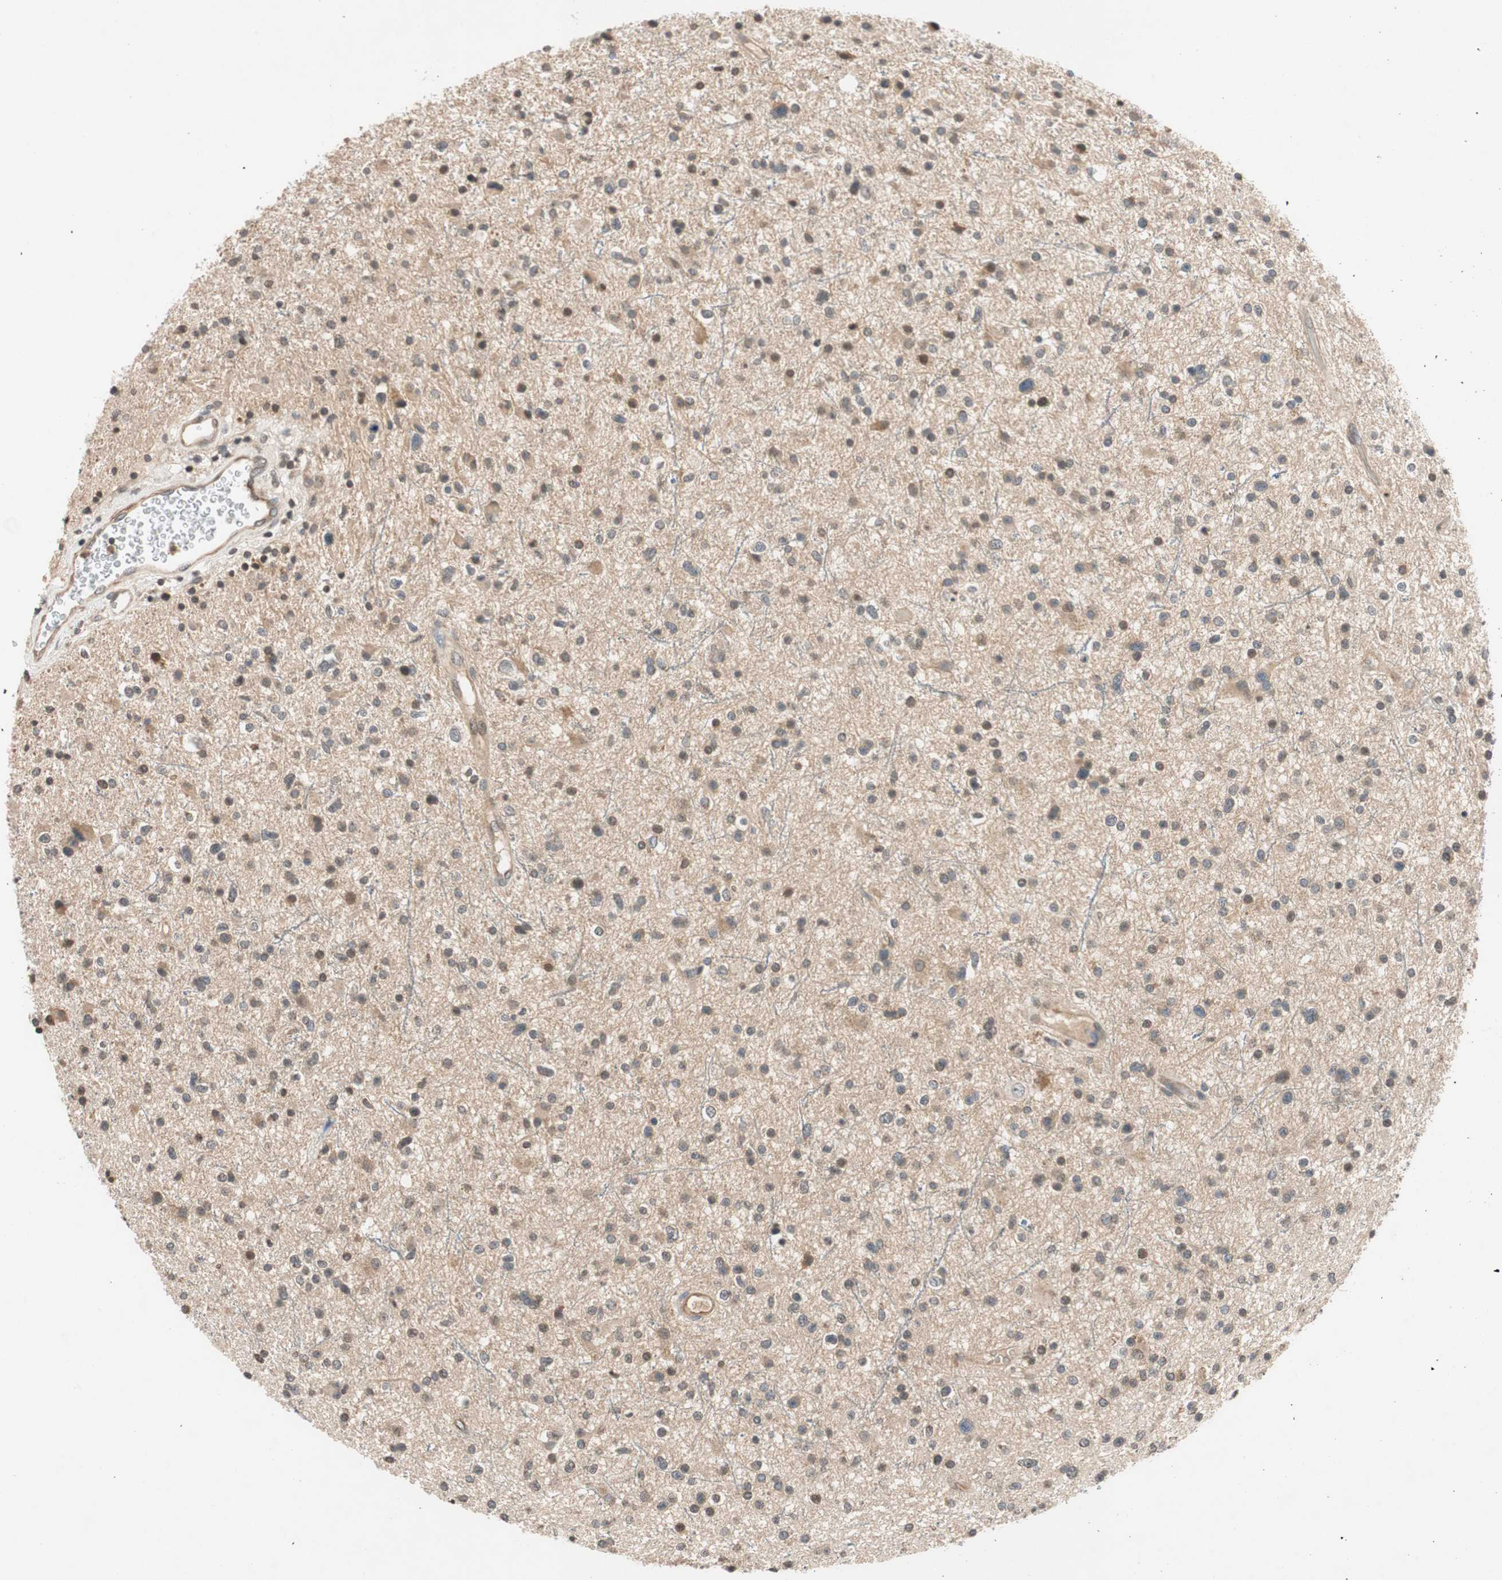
{"staining": {"intensity": "weak", "quantity": "25%-75%", "location": "cytoplasmic/membranous"}, "tissue": "glioma", "cell_type": "Tumor cells", "image_type": "cancer", "snomed": [{"axis": "morphology", "description": "Glioma, malignant, High grade"}, {"axis": "topography", "description": "Brain"}], "caption": "Malignant glioma (high-grade) tissue shows weak cytoplasmic/membranous expression in approximately 25%-75% of tumor cells, visualized by immunohistochemistry.", "gene": "GCLM", "patient": {"sex": "male", "age": 33}}